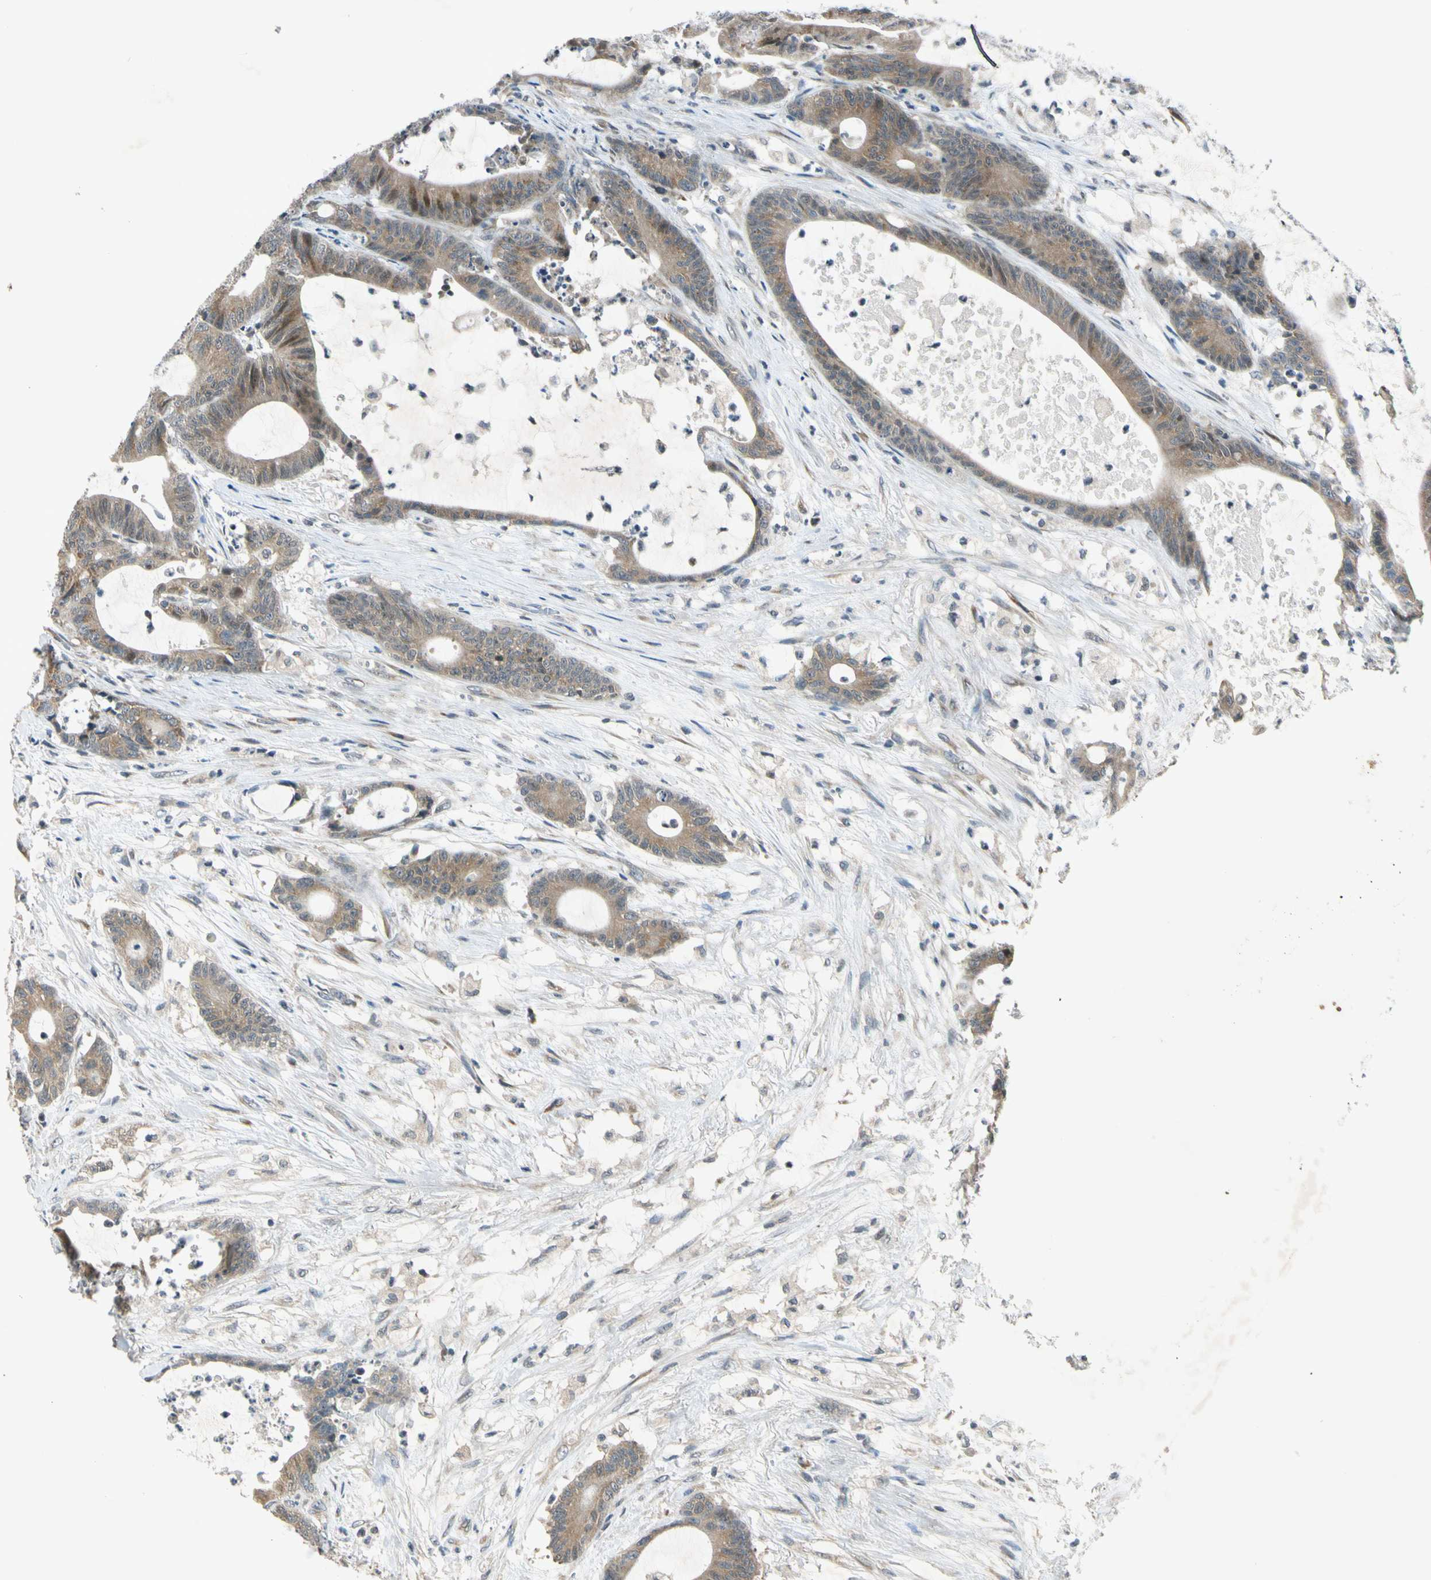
{"staining": {"intensity": "moderate", "quantity": ">75%", "location": "cytoplasmic/membranous"}, "tissue": "colorectal cancer", "cell_type": "Tumor cells", "image_type": "cancer", "snomed": [{"axis": "morphology", "description": "Adenocarcinoma, NOS"}, {"axis": "topography", "description": "Colon"}], "caption": "A histopathology image showing moderate cytoplasmic/membranous positivity in approximately >75% of tumor cells in colorectal adenocarcinoma, as visualized by brown immunohistochemical staining.", "gene": "RPS6KB2", "patient": {"sex": "female", "age": 84}}